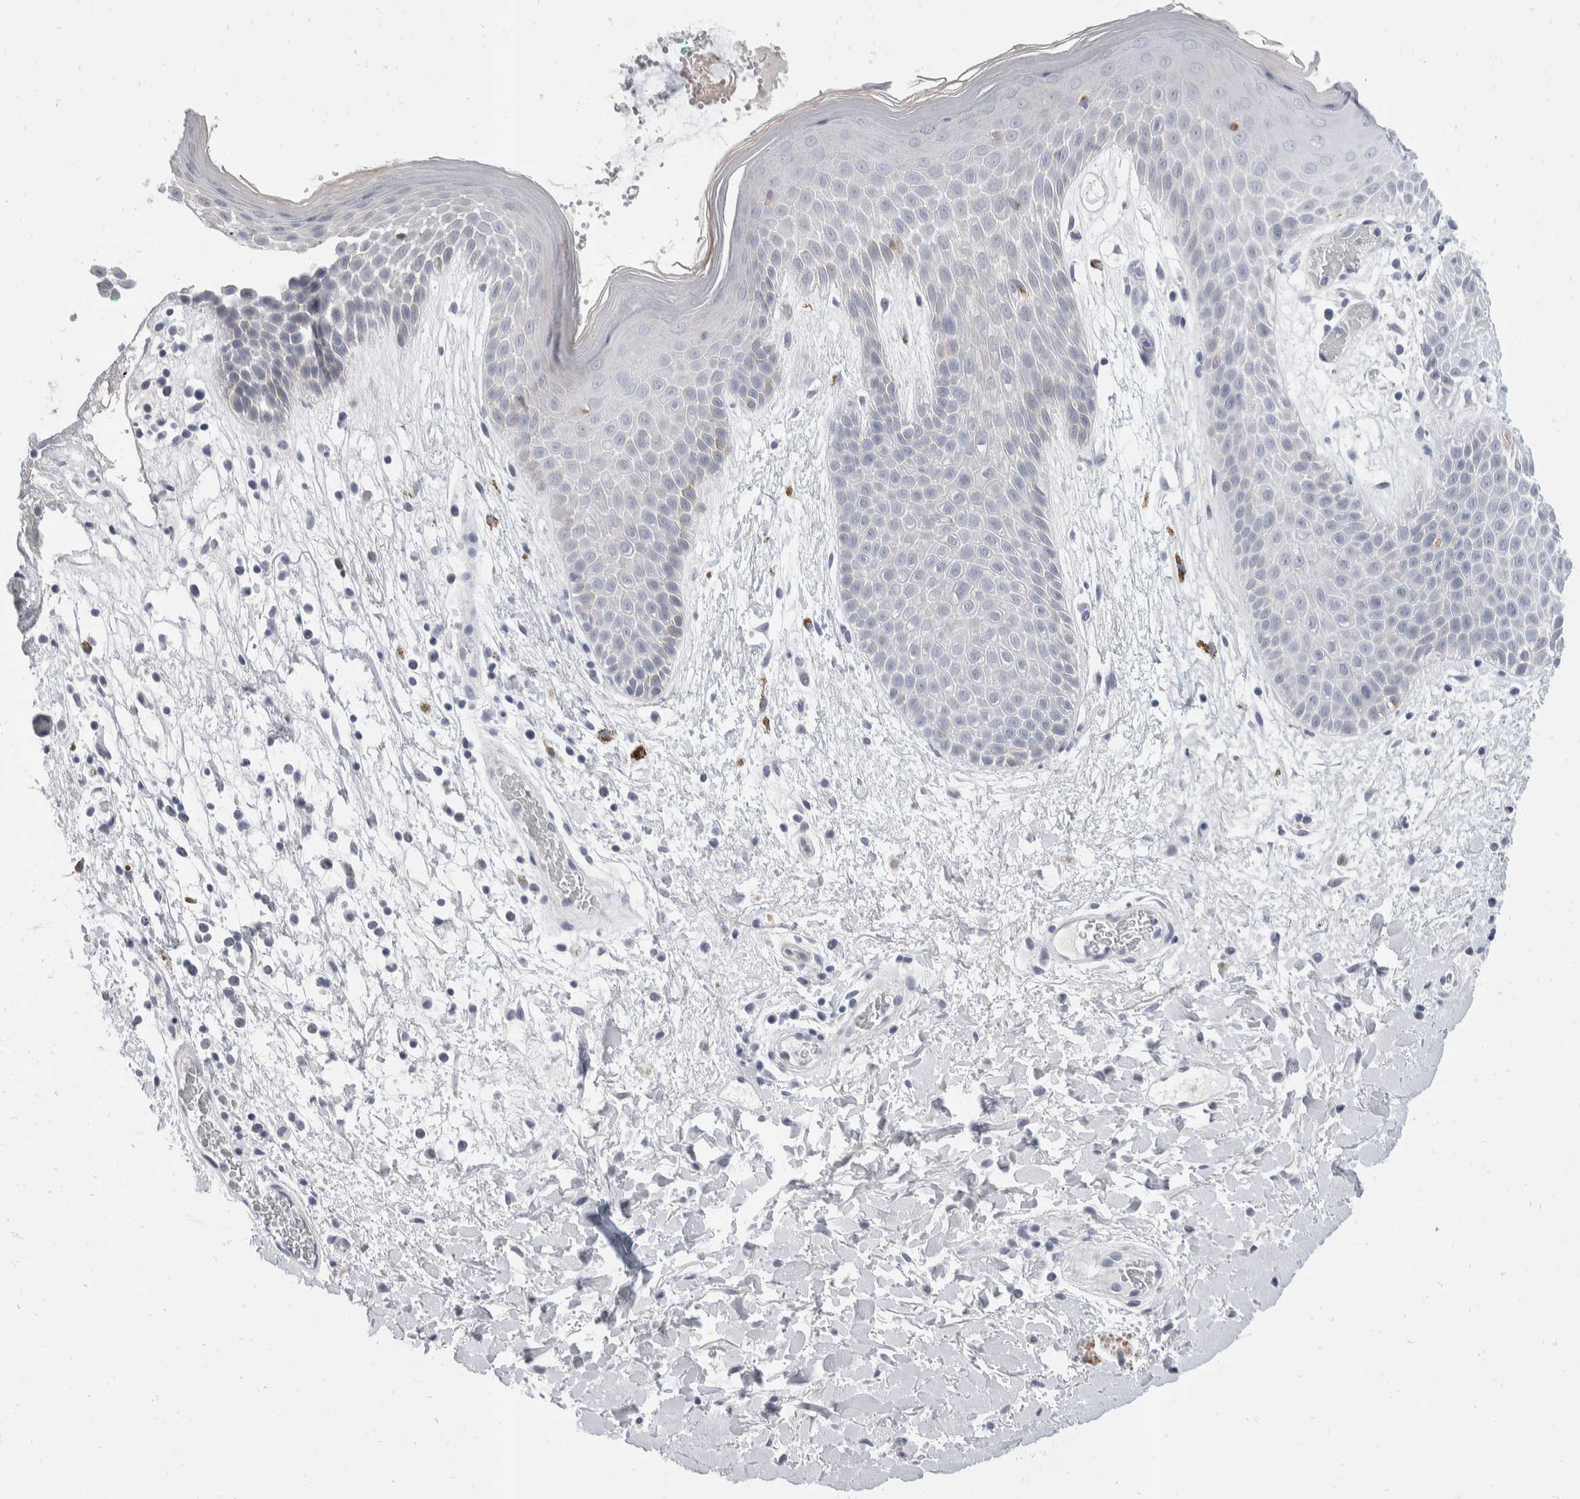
{"staining": {"intensity": "moderate", "quantity": "<25%", "location": "cytoplasmic/membranous"}, "tissue": "skin", "cell_type": "Epidermal cells", "image_type": "normal", "snomed": [{"axis": "morphology", "description": "Normal tissue, NOS"}, {"axis": "topography", "description": "Anal"}], "caption": "Unremarkable skin shows moderate cytoplasmic/membranous staining in approximately <25% of epidermal cells, visualized by immunohistochemistry.", "gene": "CATSPERD", "patient": {"sex": "male", "age": 74}}